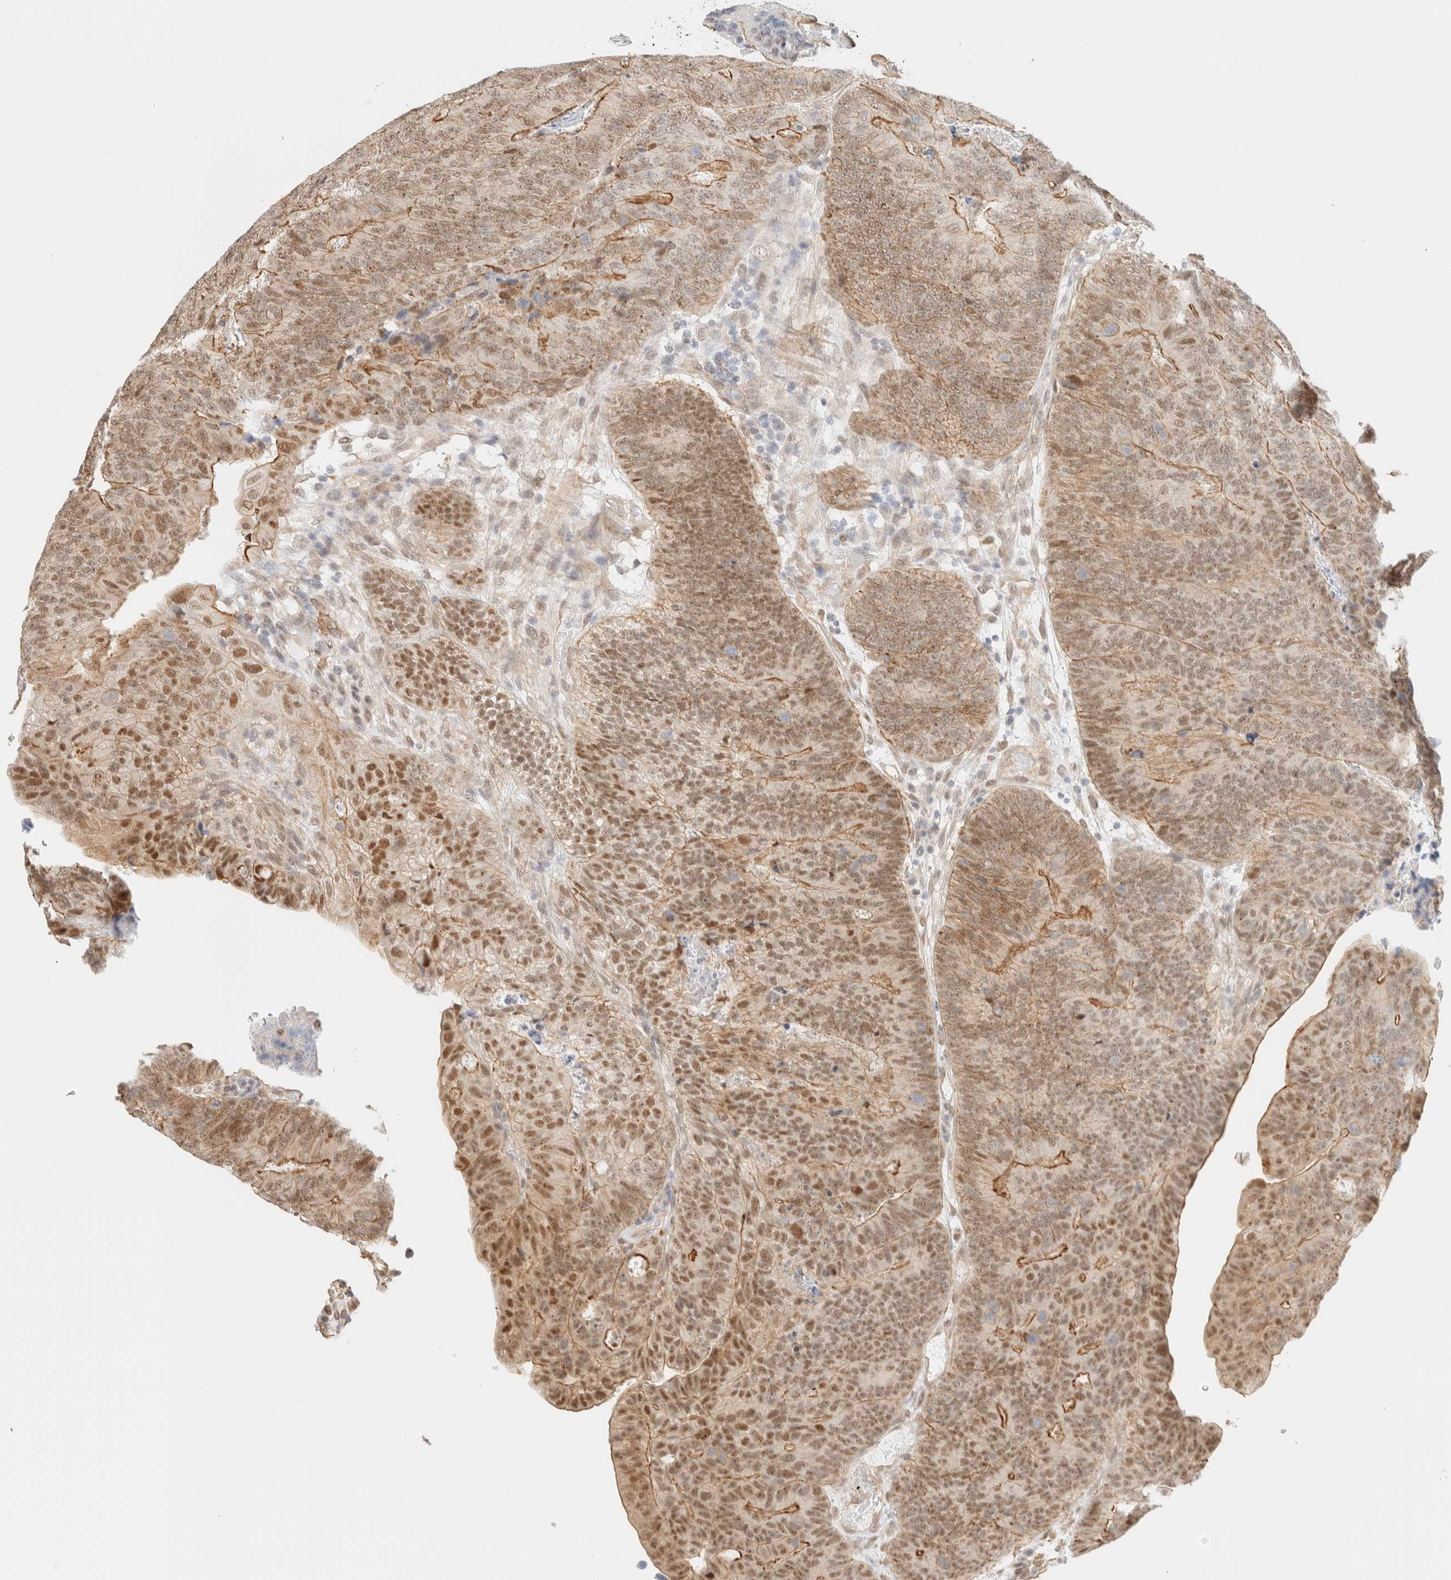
{"staining": {"intensity": "moderate", "quantity": "25%-75%", "location": "cytoplasmic/membranous,nuclear"}, "tissue": "colorectal cancer", "cell_type": "Tumor cells", "image_type": "cancer", "snomed": [{"axis": "morphology", "description": "Adenocarcinoma, NOS"}, {"axis": "topography", "description": "Colon"}], "caption": "About 25%-75% of tumor cells in human adenocarcinoma (colorectal) show moderate cytoplasmic/membranous and nuclear protein positivity as visualized by brown immunohistochemical staining.", "gene": "ARID5A", "patient": {"sex": "female", "age": 67}}